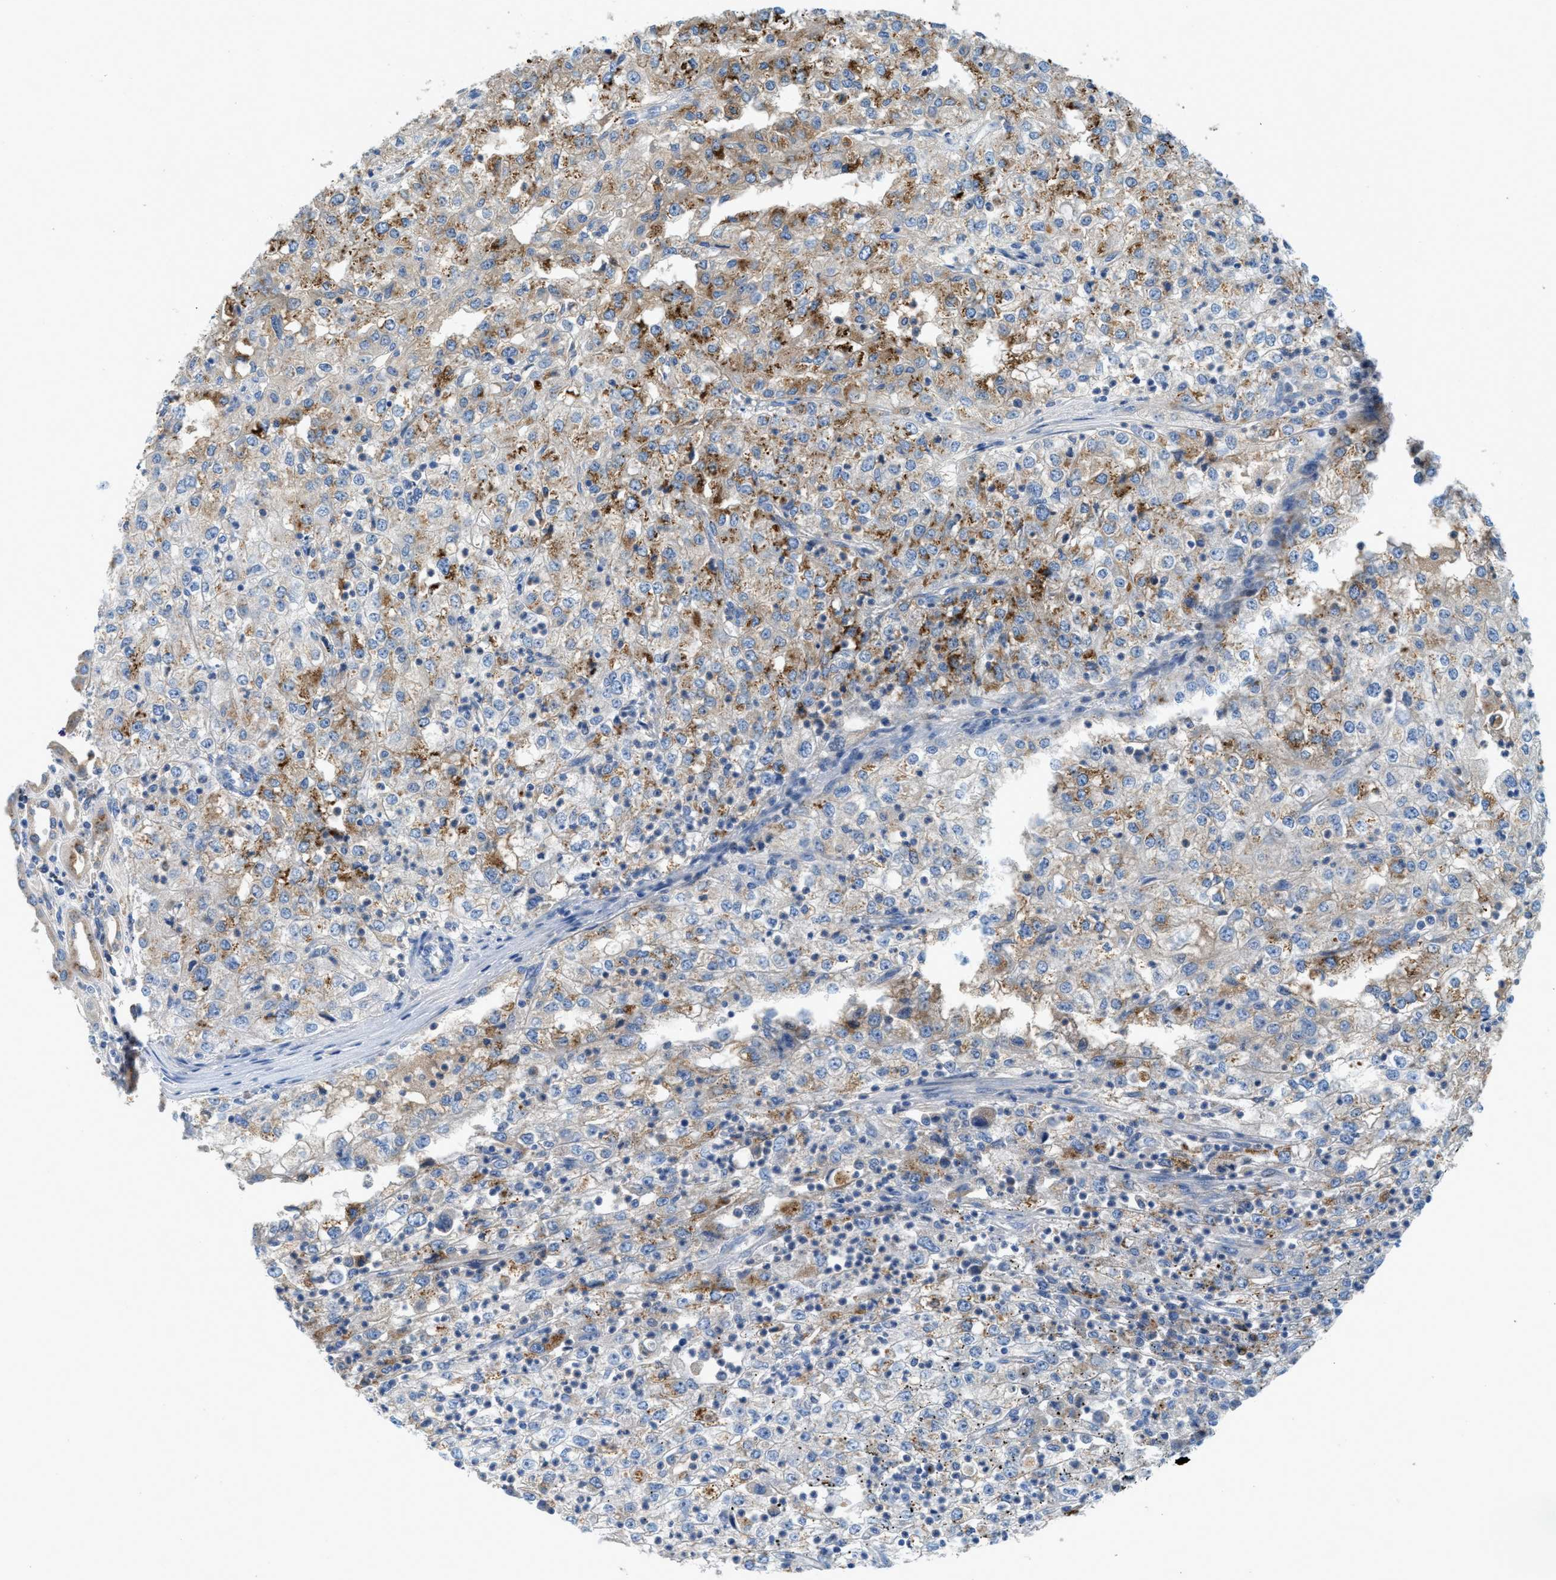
{"staining": {"intensity": "moderate", "quantity": "25%-75%", "location": "cytoplasmic/membranous"}, "tissue": "renal cancer", "cell_type": "Tumor cells", "image_type": "cancer", "snomed": [{"axis": "morphology", "description": "Adenocarcinoma, NOS"}, {"axis": "topography", "description": "Kidney"}], "caption": "IHC of adenocarcinoma (renal) exhibits medium levels of moderate cytoplasmic/membranous staining in approximately 25%-75% of tumor cells. Using DAB (brown) and hematoxylin (blue) stains, captured at high magnification using brightfield microscopy.", "gene": "TSPAN3", "patient": {"sex": "female", "age": 54}}